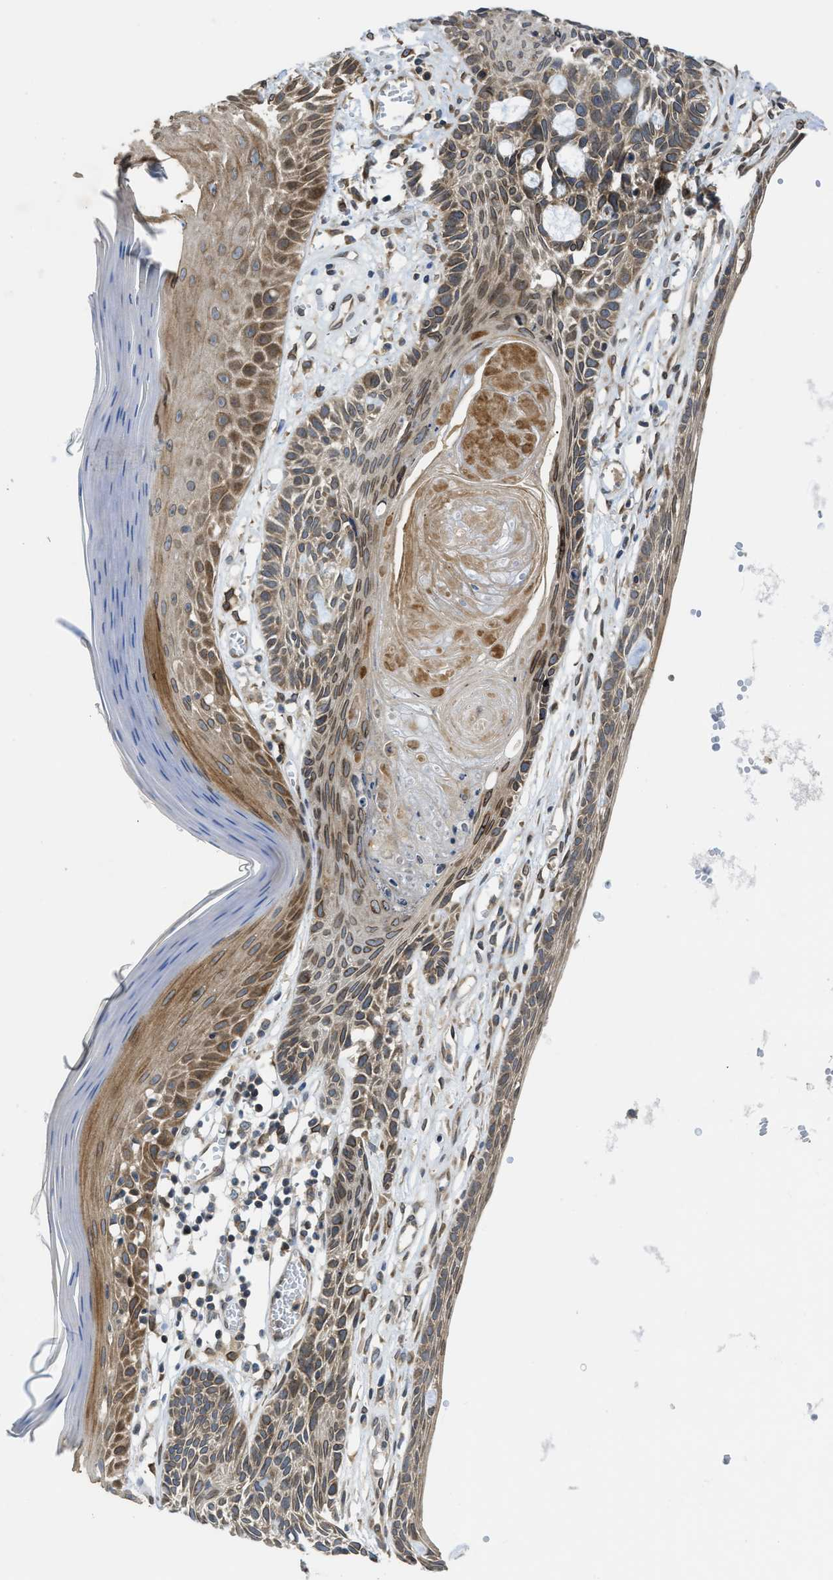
{"staining": {"intensity": "moderate", "quantity": "<25%", "location": "cytoplasmic/membranous"}, "tissue": "skin cancer", "cell_type": "Tumor cells", "image_type": "cancer", "snomed": [{"axis": "morphology", "description": "Basal cell carcinoma"}, {"axis": "topography", "description": "Skin"}], "caption": "DAB (3,3'-diaminobenzidine) immunohistochemical staining of skin cancer (basal cell carcinoma) exhibits moderate cytoplasmic/membranous protein expression in about <25% of tumor cells.", "gene": "EIF2AK3", "patient": {"sex": "male", "age": 67}}